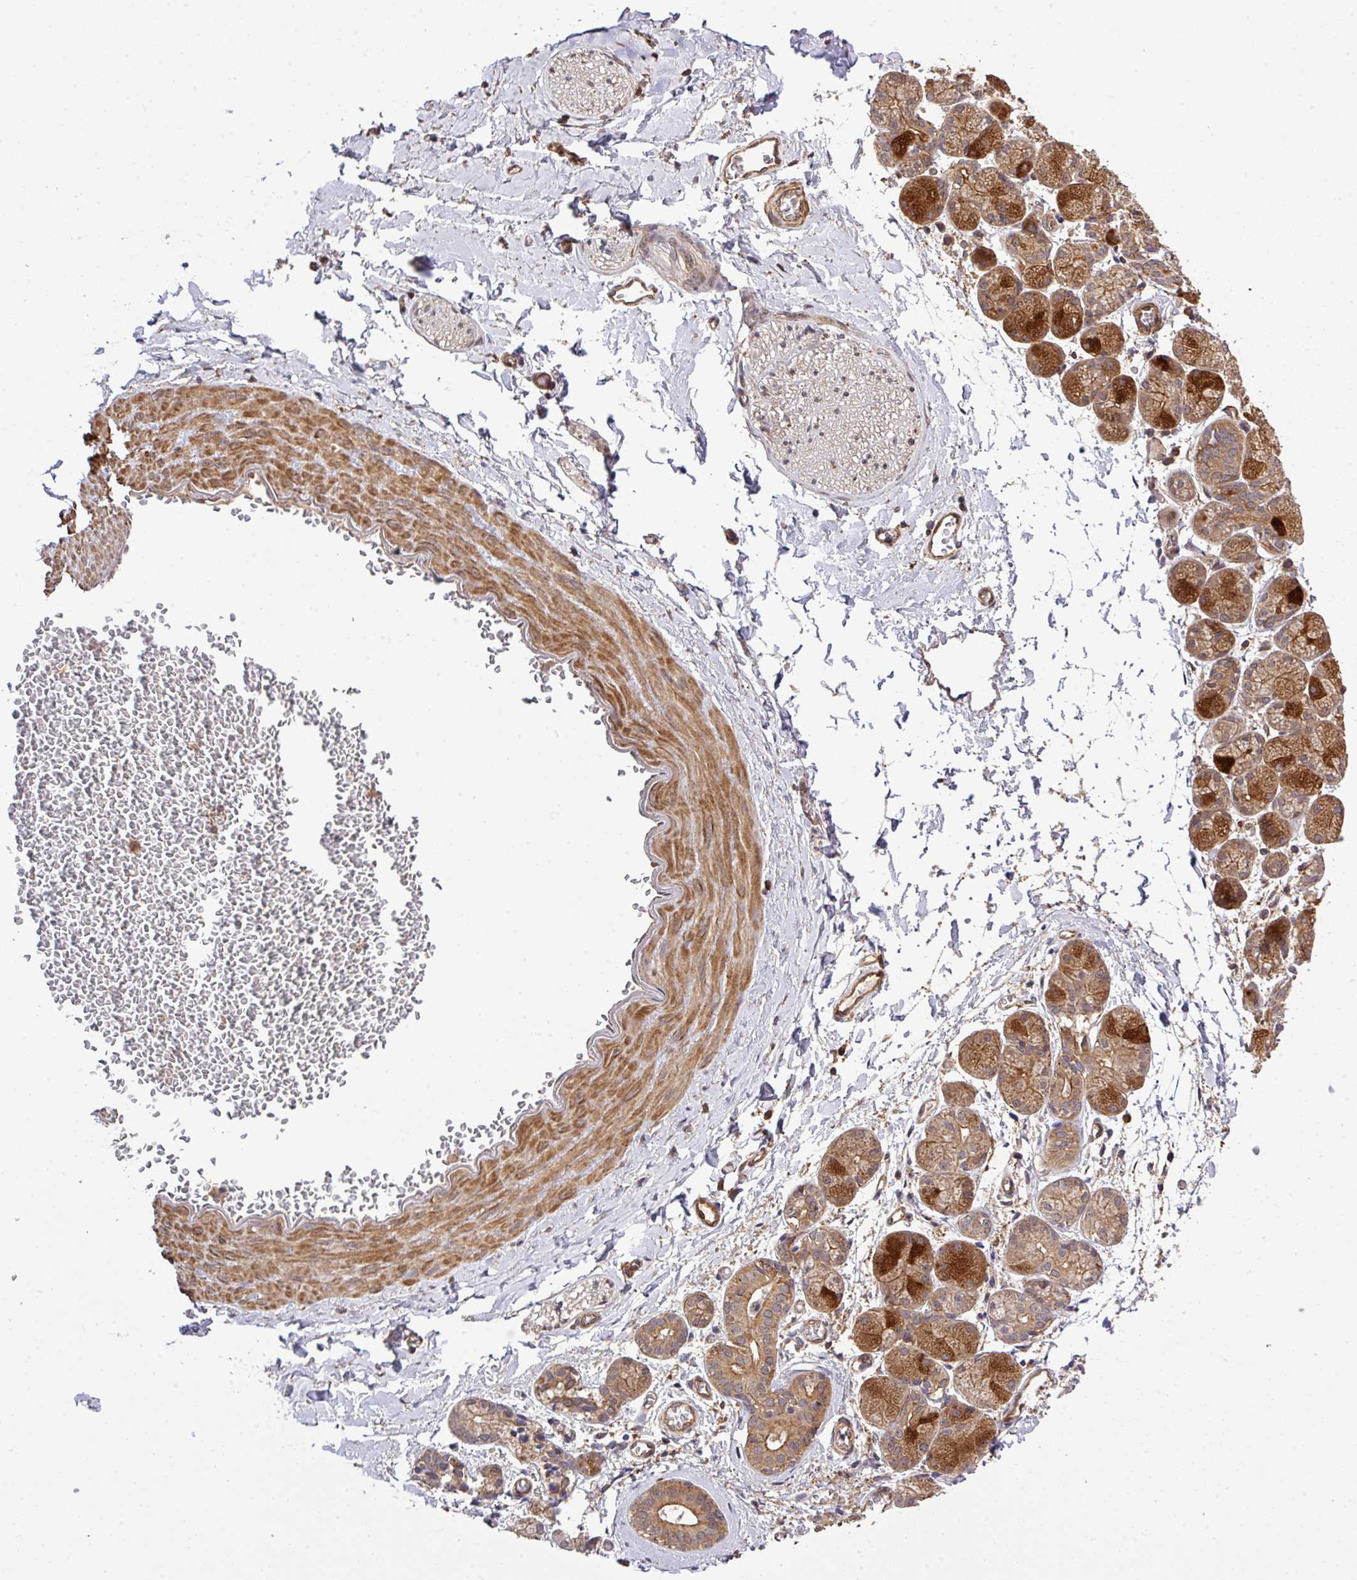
{"staining": {"intensity": "moderate", "quantity": "25%-75%", "location": "cytoplasmic/membranous"}, "tissue": "soft tissue", "cell_type": "Fibroblasts", "image_type": "normal", "snomed": [{"axis": "morphology", "description": "Normal tissue, NOS"}, {"axis": "topography", "description": "Salivary gland"}, {"axis": "topography", "description": "Peripheral nerve tissue"}], "caption": "IHC (DAB) staining of normal soft tissue exhibits moderate cytoplasmic/membranous protein positivity in about 25%-75% of fibroblasts. The protein of interest is stained brown, and the nuclei are stained in blue (DAB (3,3'-diaminobenzidine) IHC with brightfield microscopy, high magnification).", "gene": "ARPIN", "patient": {"sex": "female", "age": 24}}